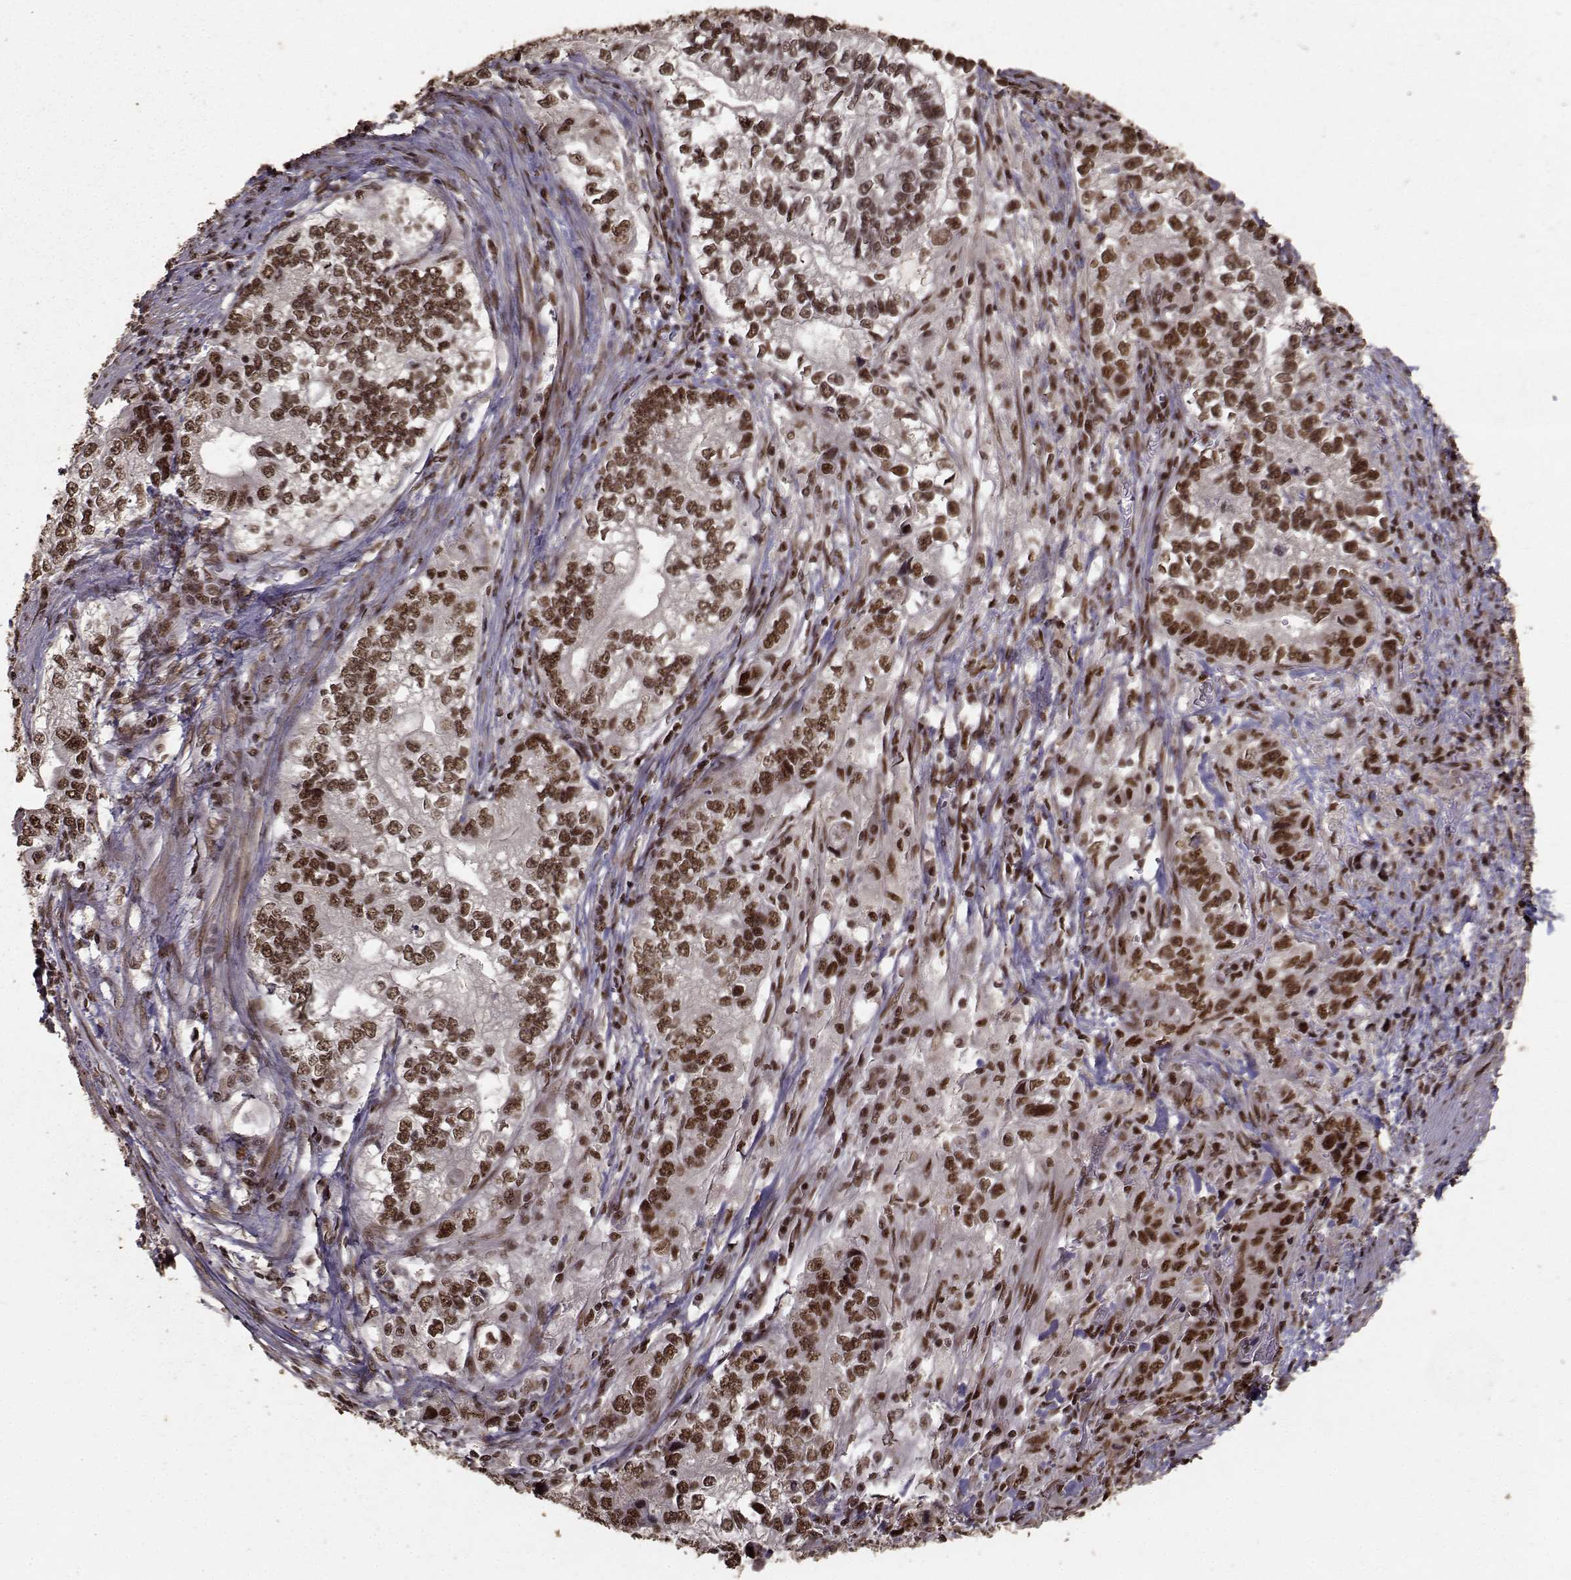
{"staining": {"intensity": "strong", "quantity": ">75%", "location": "nuclear"}, "tissue": "stomach cancer", "cell_type": "Tumor cells", "image_type": "cancer", "snomed": [{"axis": "morphology", "description": "Adenocarcinoma, NOS"}, {"axis": "topography", "description": "Stomach, lower"}], "caption": "Stomach cancer stained with a brown dye reveals strong nuclear positive expression in approximately >75% of tumor cells.", "gene": "SF1", "patient": {"sex": "female", "age": 72}}